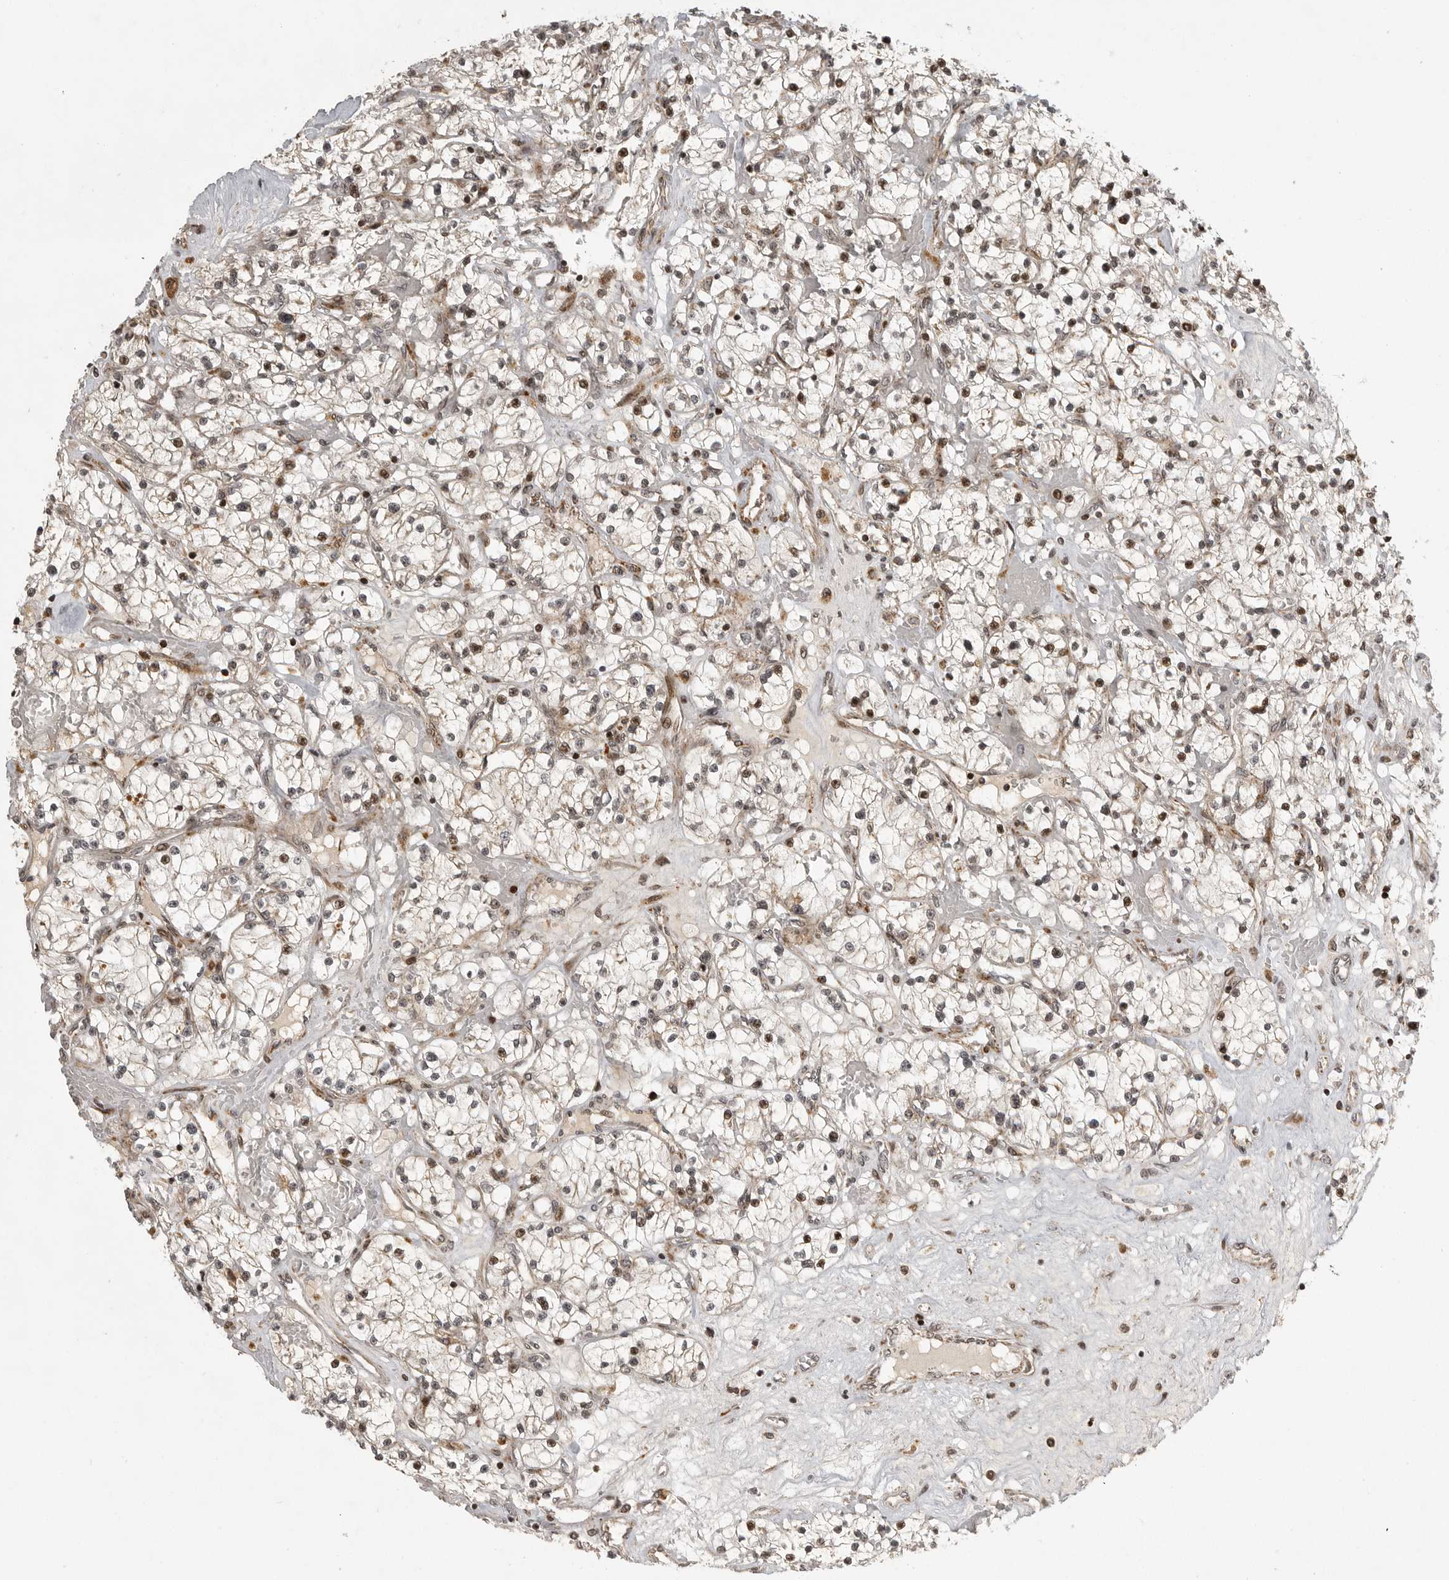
{"staining": {"intensity": "moderate", "quantity": "<25%", "location": "nuclear"}, "tissue": "renal cancer", "cell_type": "Tumor cells", "image_type": "cancer", "snomed": [{"axis": "morphology", "description": "Normal tissue, NOS"}, {"axis": "morphology", "description": "Adenocarcinoma, NOS"}, {"axis": "topography", "description": "Kidney"}], "caption": "About <25% of tumor cells in renal cancer (adenocarcinoma) exhibit moderate nuclear protein expression as visualized by brown immunohistochemical staining.", "gene": "NARS2", "patient": {"sex": "male", "age": 68}}